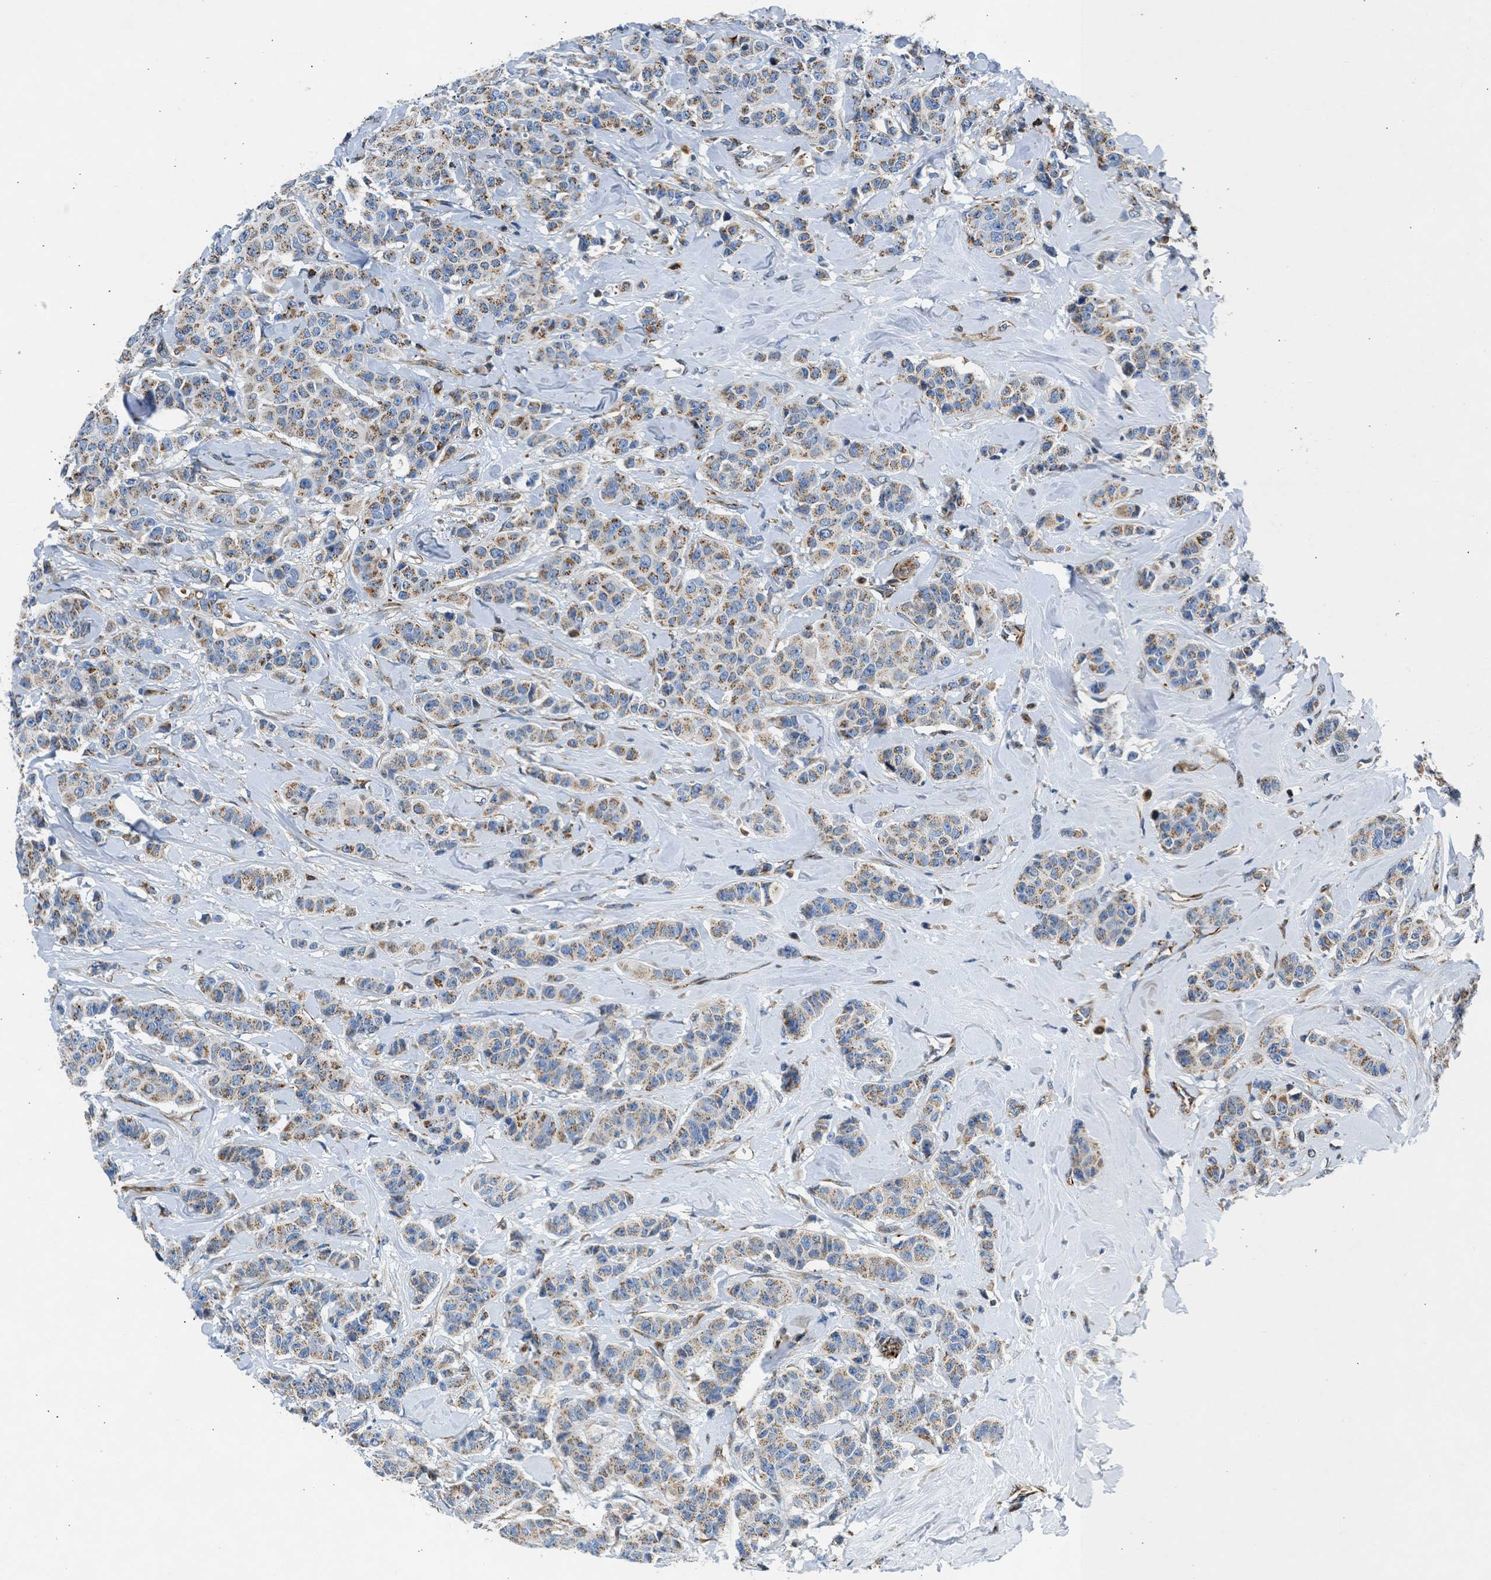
{"staining": {"intensity": "moderate", "quantity": ">75%", "location": "cytoplasmic/membranous"}, "tissue": "breast cancer", "cell_type": "Tumor cells", "image_type": "cancer", "snomed": [{"axis": "morphology", "description": "Normal tissue, NOS"}, {"axis": "morphology", "description": "Duct carcinoma"}, {"axis": "topography", "description": "Breast"}], "caption": "Breast intraductal carcinoma stained with IHC shows moderate cytoplasmic/membranous expression in approximately >75% of tumor cells.", "gene": "ULK4", "patient": {"sex": "female", "age": 40}}